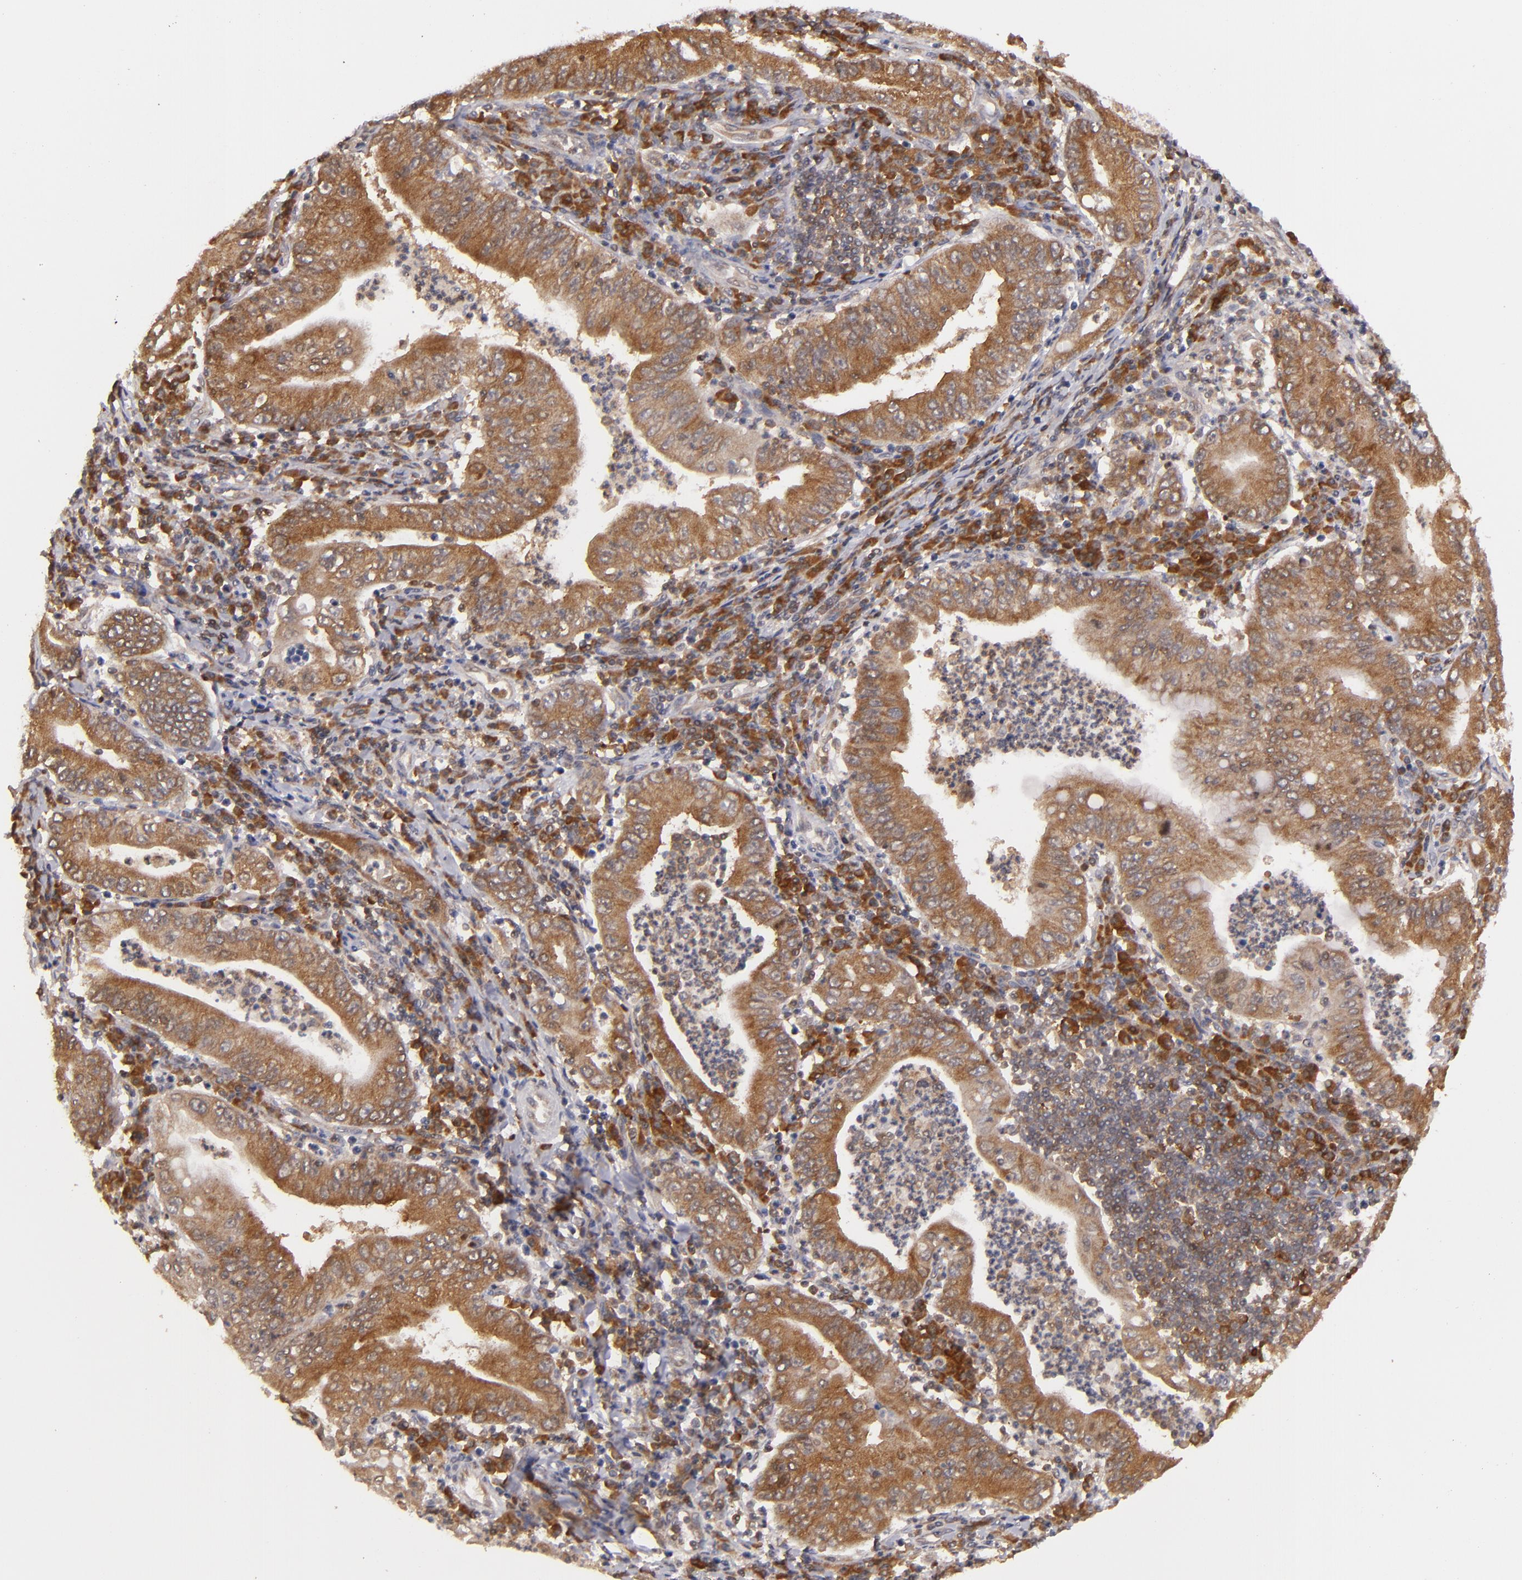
{"staining": {"intensity": "moderate", "quantity": ">75%", "location": "cytoplasmic/membranous"}, "tissue": "stomach cancer", "cell_type": "Tumor cells", "image_type": "cancer", "snomed": [{"axis": "morphology", "description": "Normal tissue, NOS"}, {"axis": "morphology", "description": "Adenocarcinoma, NOS"}, {"axis": "topography", "description": "Esophagus"}, {"axis": "topography", "description": "Stomach, upper"}, {"axis": "topography", "description": "Peripheral nerve tissue"}], "caption": "Immunohistochemistry (DAB) staining of stomach cancer (adenocarcinoma) reveals moderate cytoplasmic/membranous protein staining in approximately >75% of tumor cells. Immunohistochemistry (ihc) stains the protein in brown and the nuclei are stained blue.", "gene": "MAPK3", "patient": {"sex": "male", "age": 62}}